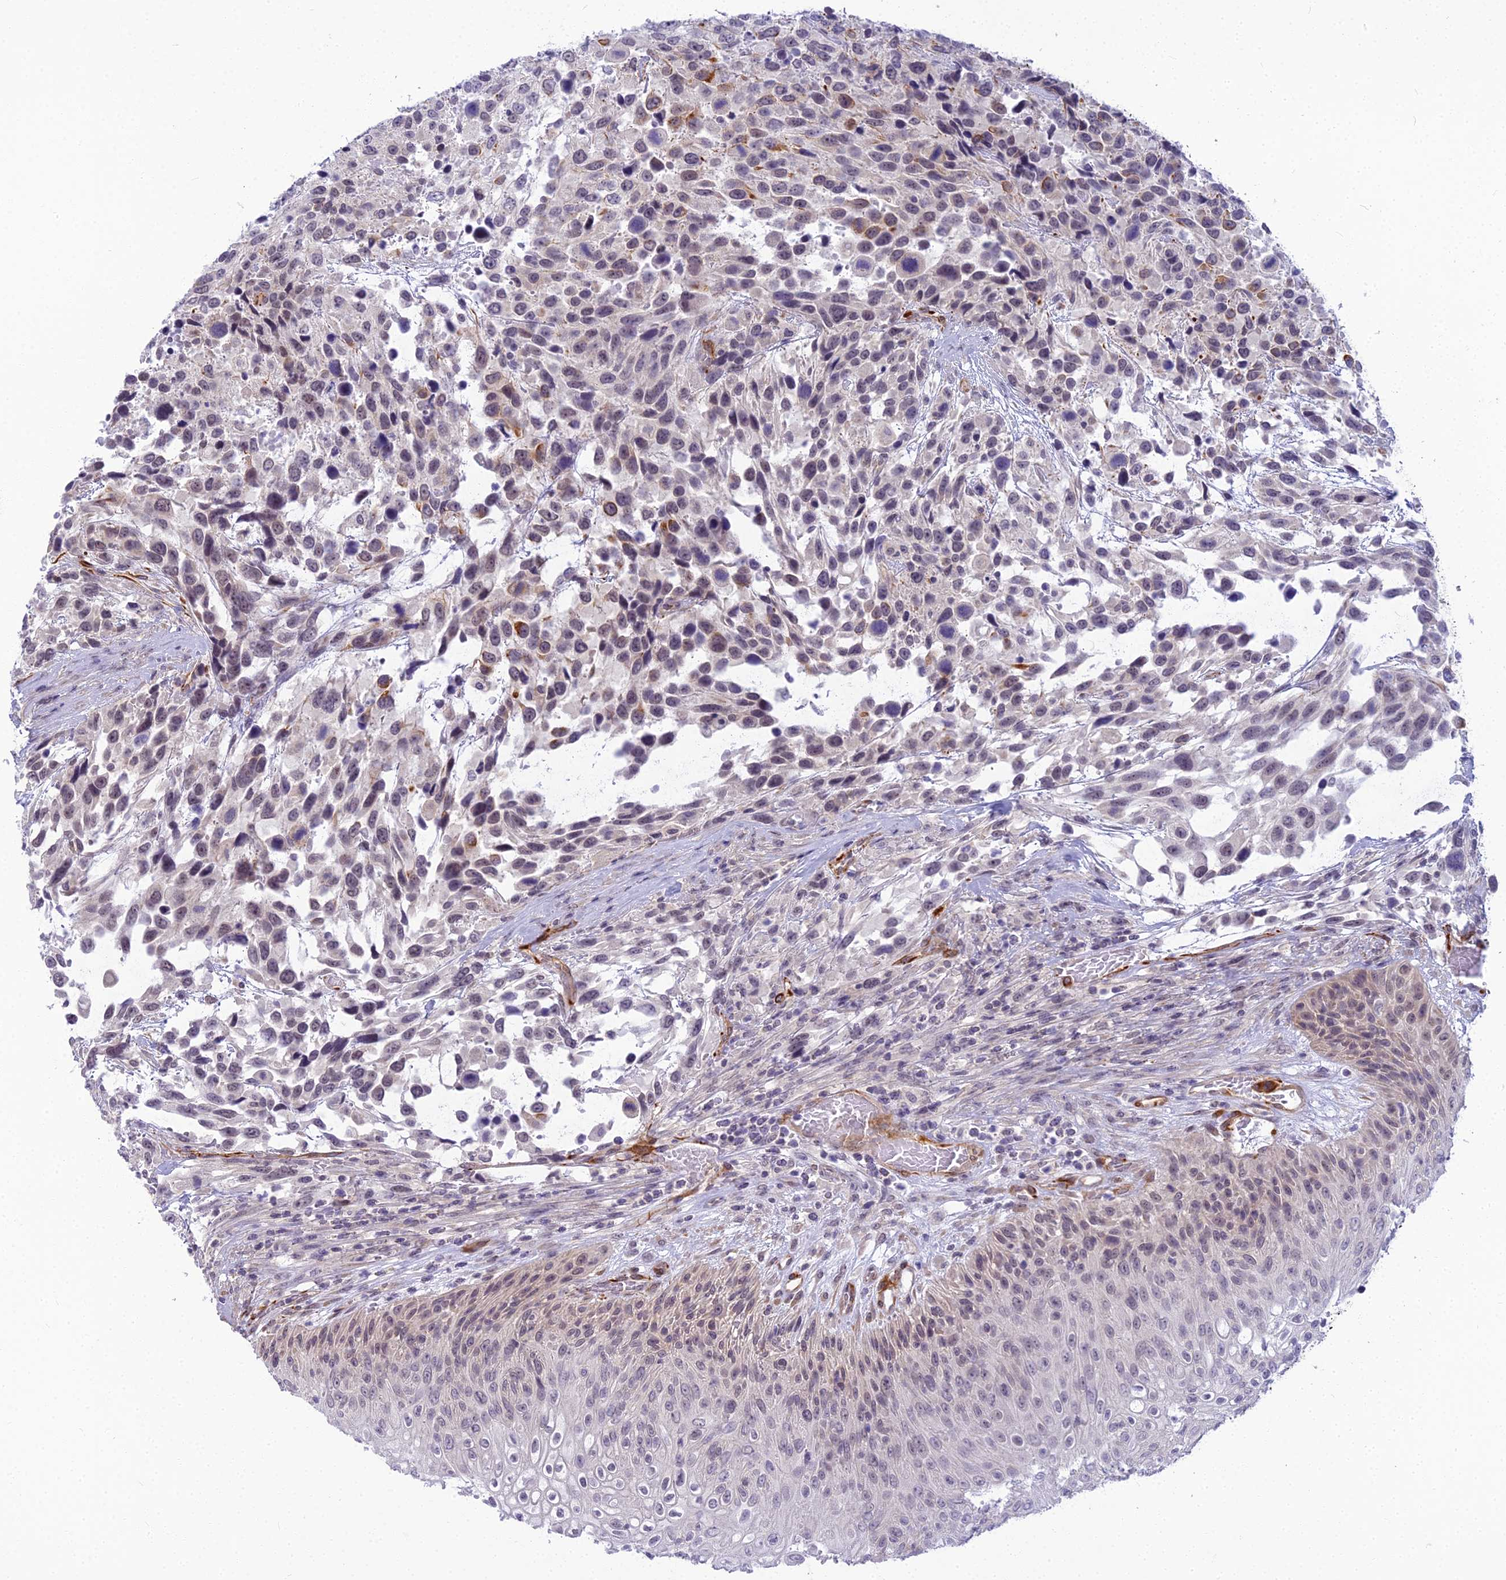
{"staining": {"intensity": "moderate", "quantity": "<25%", "location": "cytoplasmic/membranous,nuclear"}, "tissue": "urothelial cancer", "cell_type": "Tumor cells", "image_type": "cancer", "snomed": [{"axis": "morphology", "description": "Urothelial carcinoma, High grade"}, {"axis": "topography", "description": "Urinary bladder"}], "caption": "Urothelial cancer tissue exhibits moderate cytoplasmic/membranous and nuclear expression in about <25% of tumor cells", "gene": "RGL3", "patient": {"sex": "female", "age": 70}}